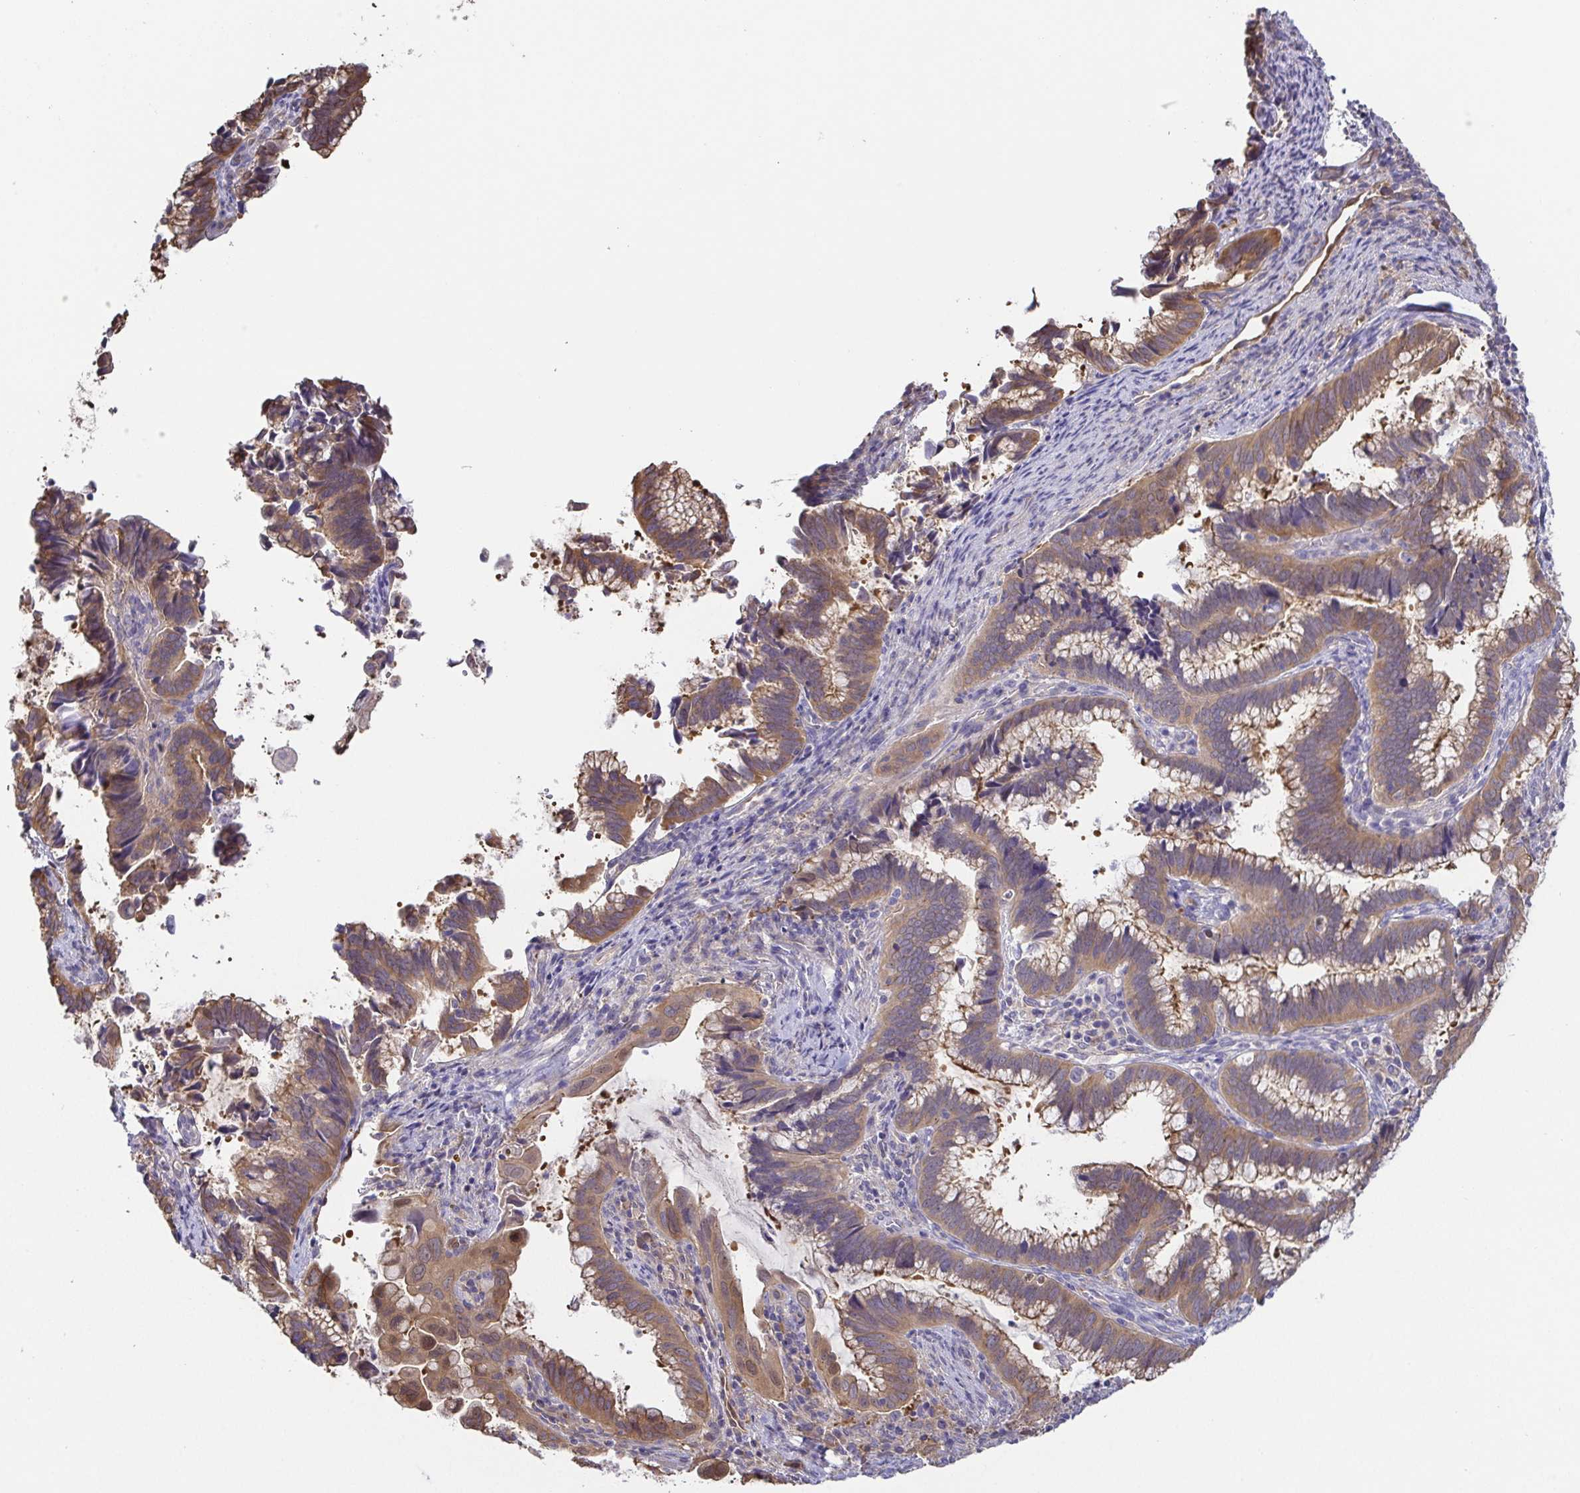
{"staining": {"intensity": "moderate", "quantity": ">75%", "location": "cytoplasmic/membranous"}, "tissue": "cervical cancer", "cell_type": "Tumor cells", "image_type": "cancer", "snomed": [{"axis": "morphology", "description": "Adenocarcinoma, NOS"}, {"axis": "topography", "description": "Cervix"}], "caption": "A brown stain highlights moderate cytoplasmic/membranous positivity of a protein in adenocarcinoma (cervical) tumor cells.", "gene": "EIF3D", "patient": {"sex": "female", "age": 61}}